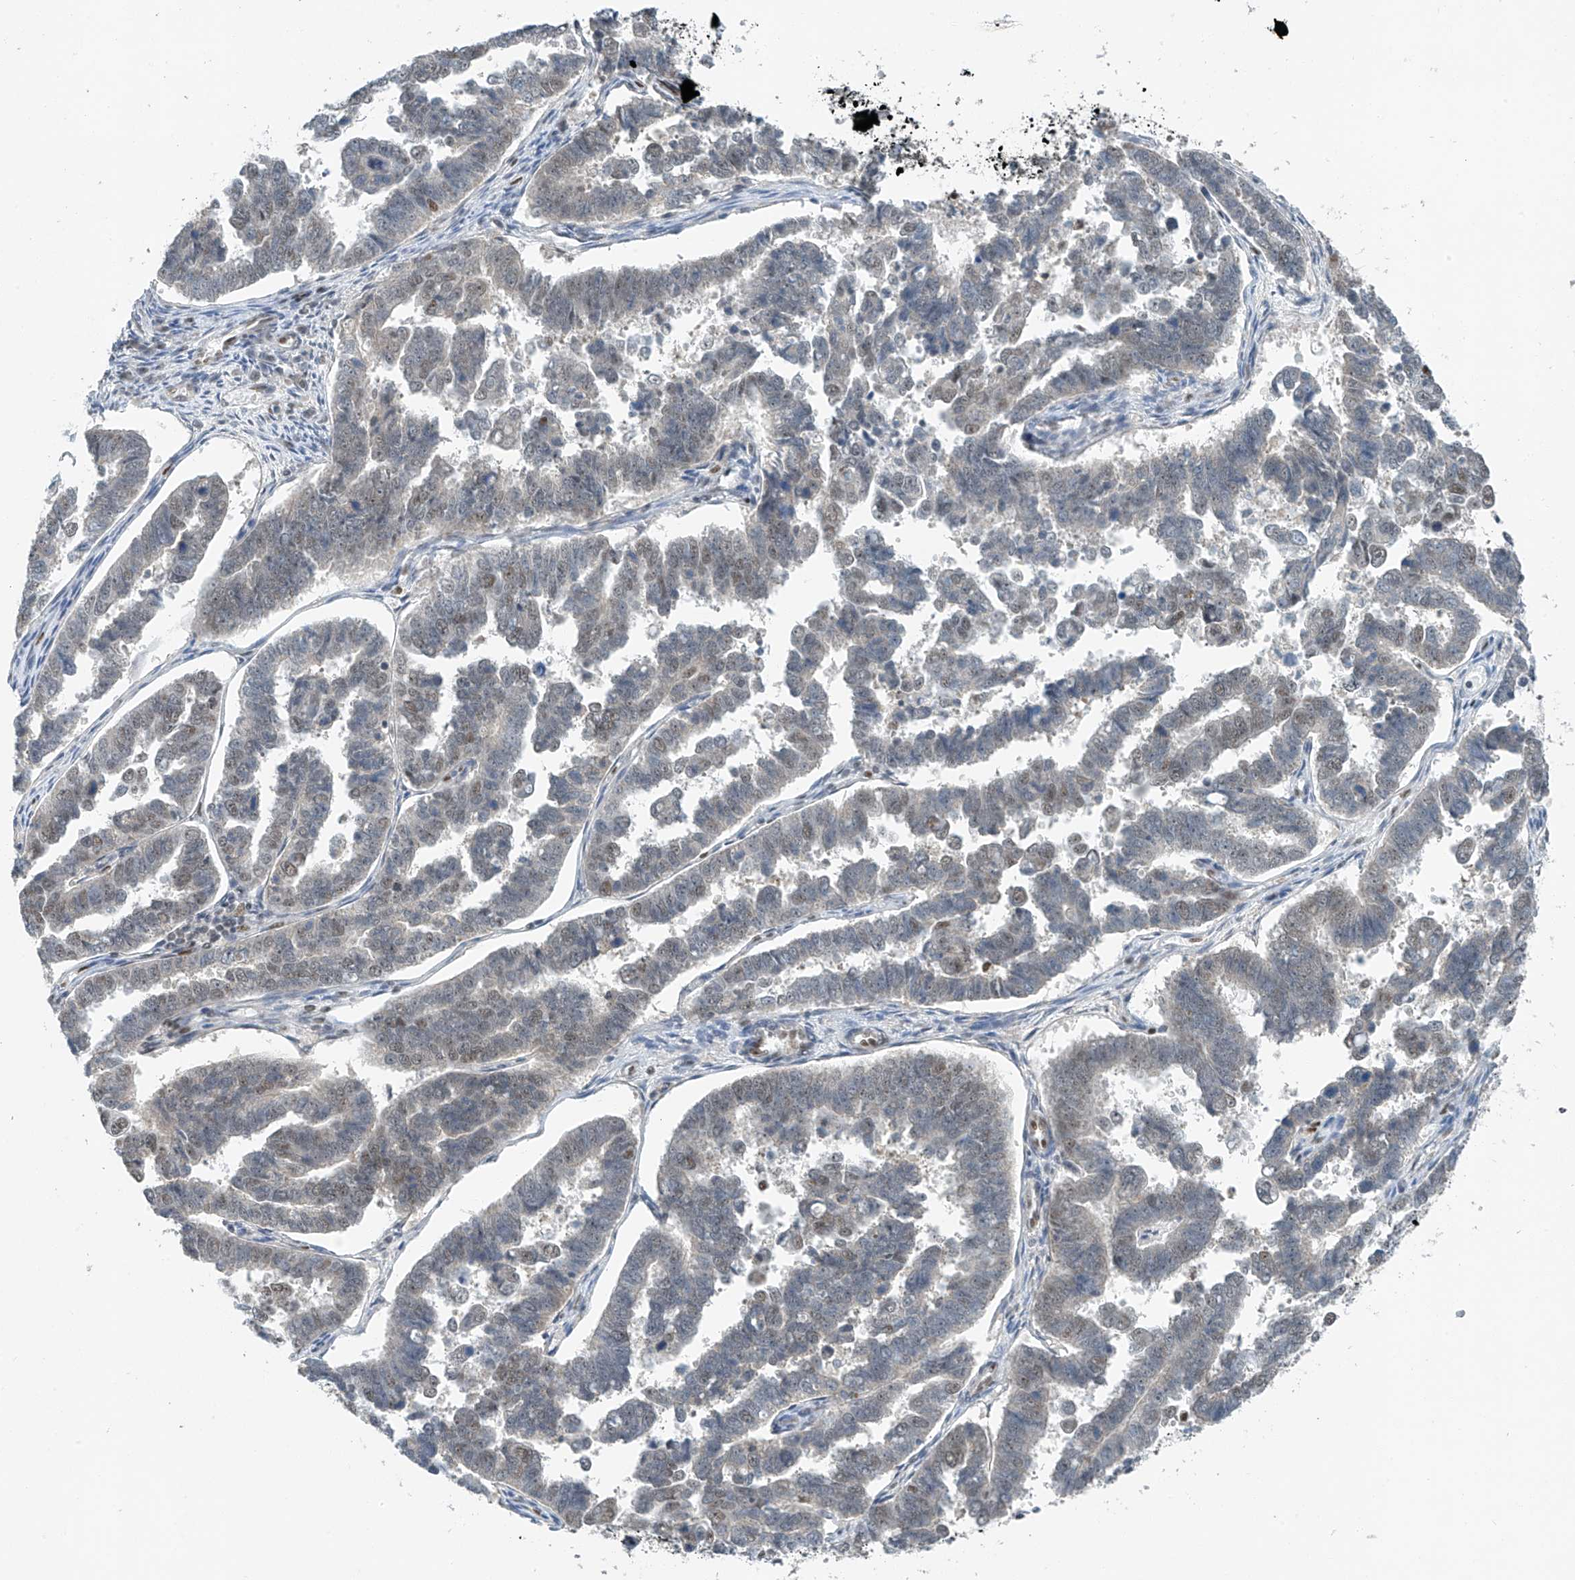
{"staining": {"intensity": "weak", "quantity": "25%-75%", "location": "cytoplasmic/membranous,nuclear"}, "tissue": "endometrial cancer", "cell_type": "Tumor cells", "image_type": "cancer", "snomed": [{"axis": "morphology", "description": "Adenocarcinoma, NOS"}, {"axis": "topography", "description": "Endometrium"}], "caption": "High-magnification brightfield microscopy of endometrial cancer (adenocarcinoma) stained with DAB (brown) and counterstained with hematoxylin (blue). tumor cells exhibit weak cytoplasmic/membranous and nuclear expression is present in approximately25%-75% of cells.", "gene": "TAF8", "patient": {"sex": "female", "age": 75}}